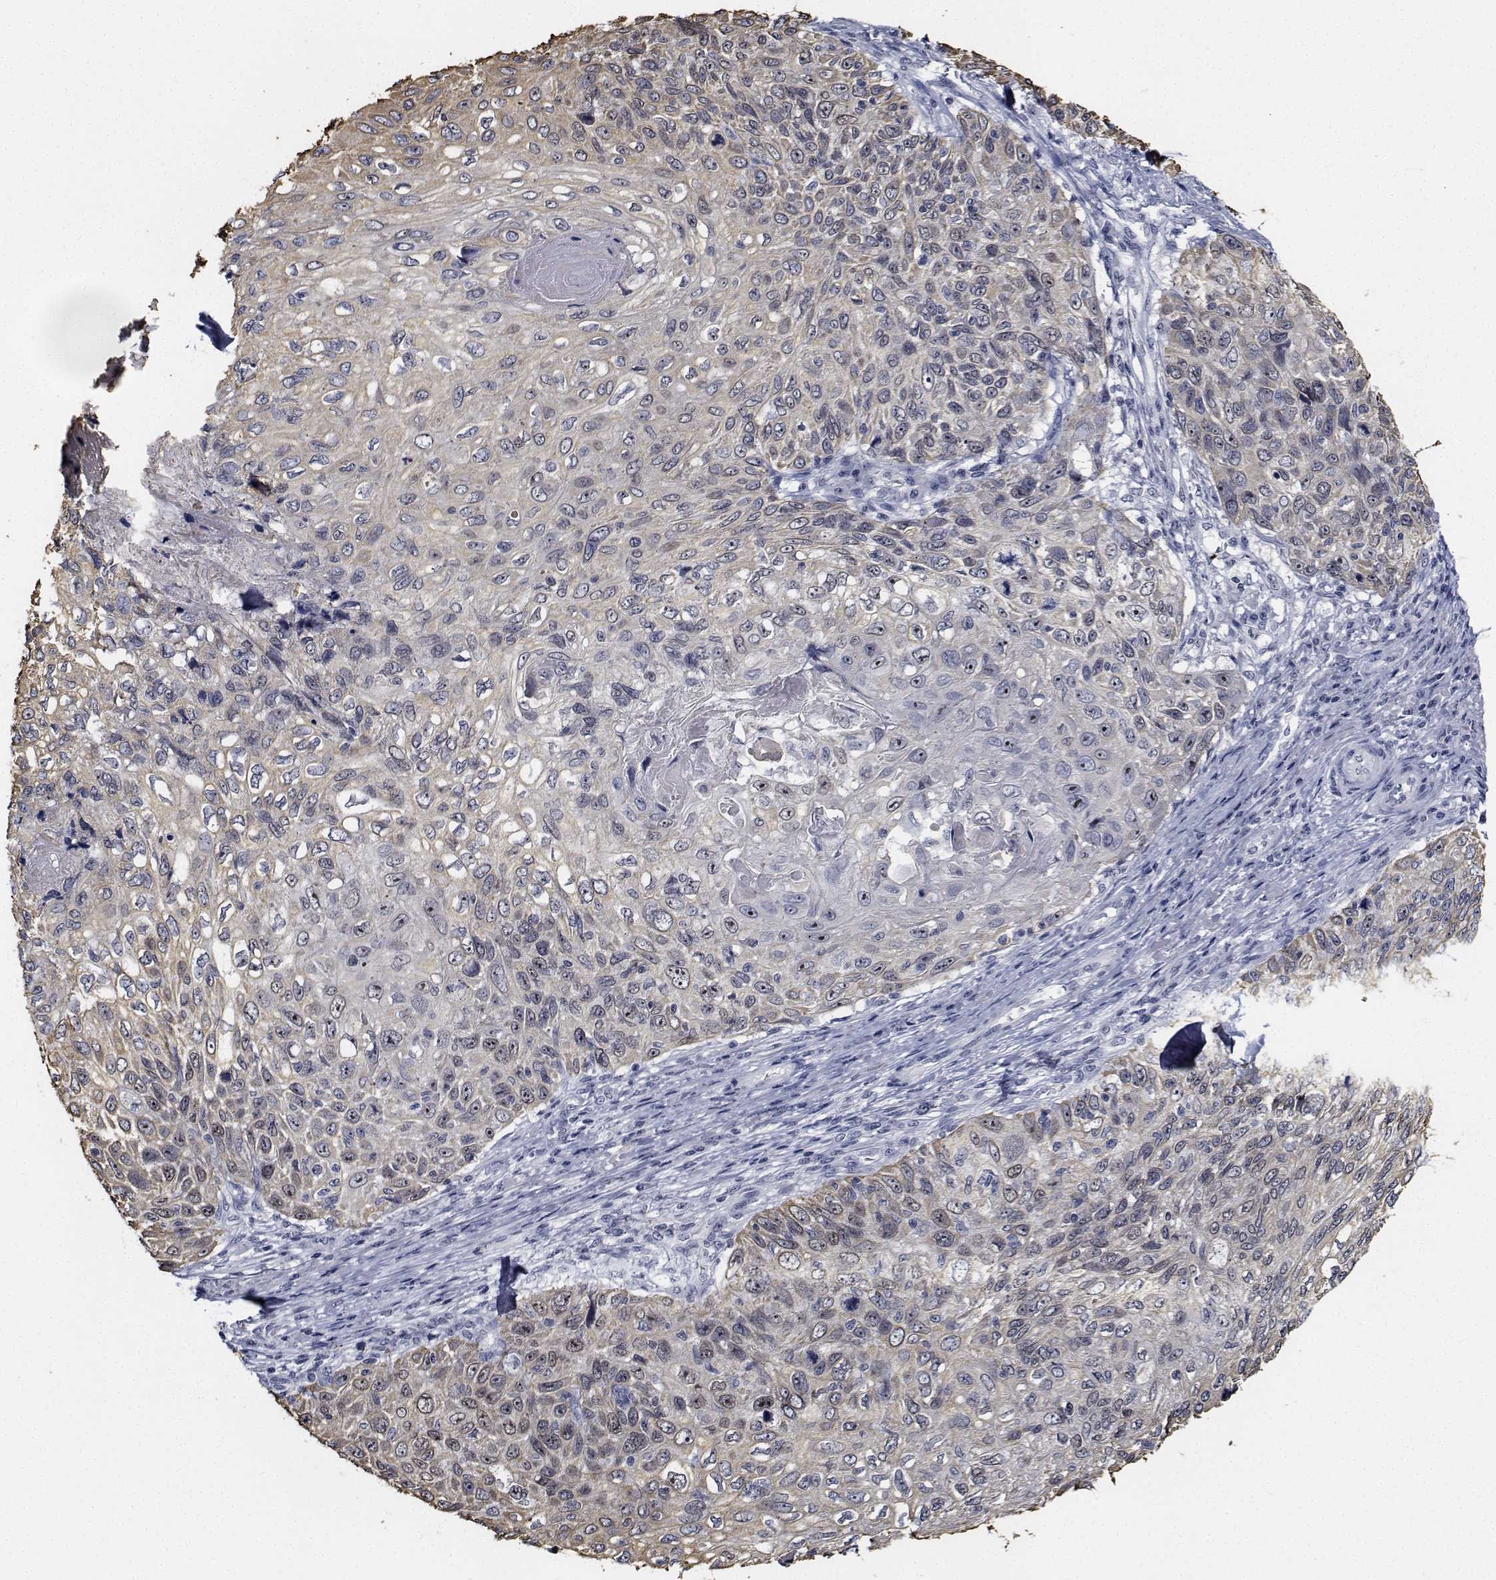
{"staining": {"intensity": "weak", "quantity": "<25%", "location": "nuclear"}, "tissue": "skin cancer", "cell_type": "Tumor cells", "image_type": "cancer", "snomed": [{"axis": "morphology", "description": "Squamous cell carcinoma, NOS"}, {"axis": "topography", "description": "Skin"}], "caption": "An image of skin cancer stained for a protein exhibits no brown staining in tumor cells.", "gene": "NVL", "patient": {"sex": "male", "age": 92}}